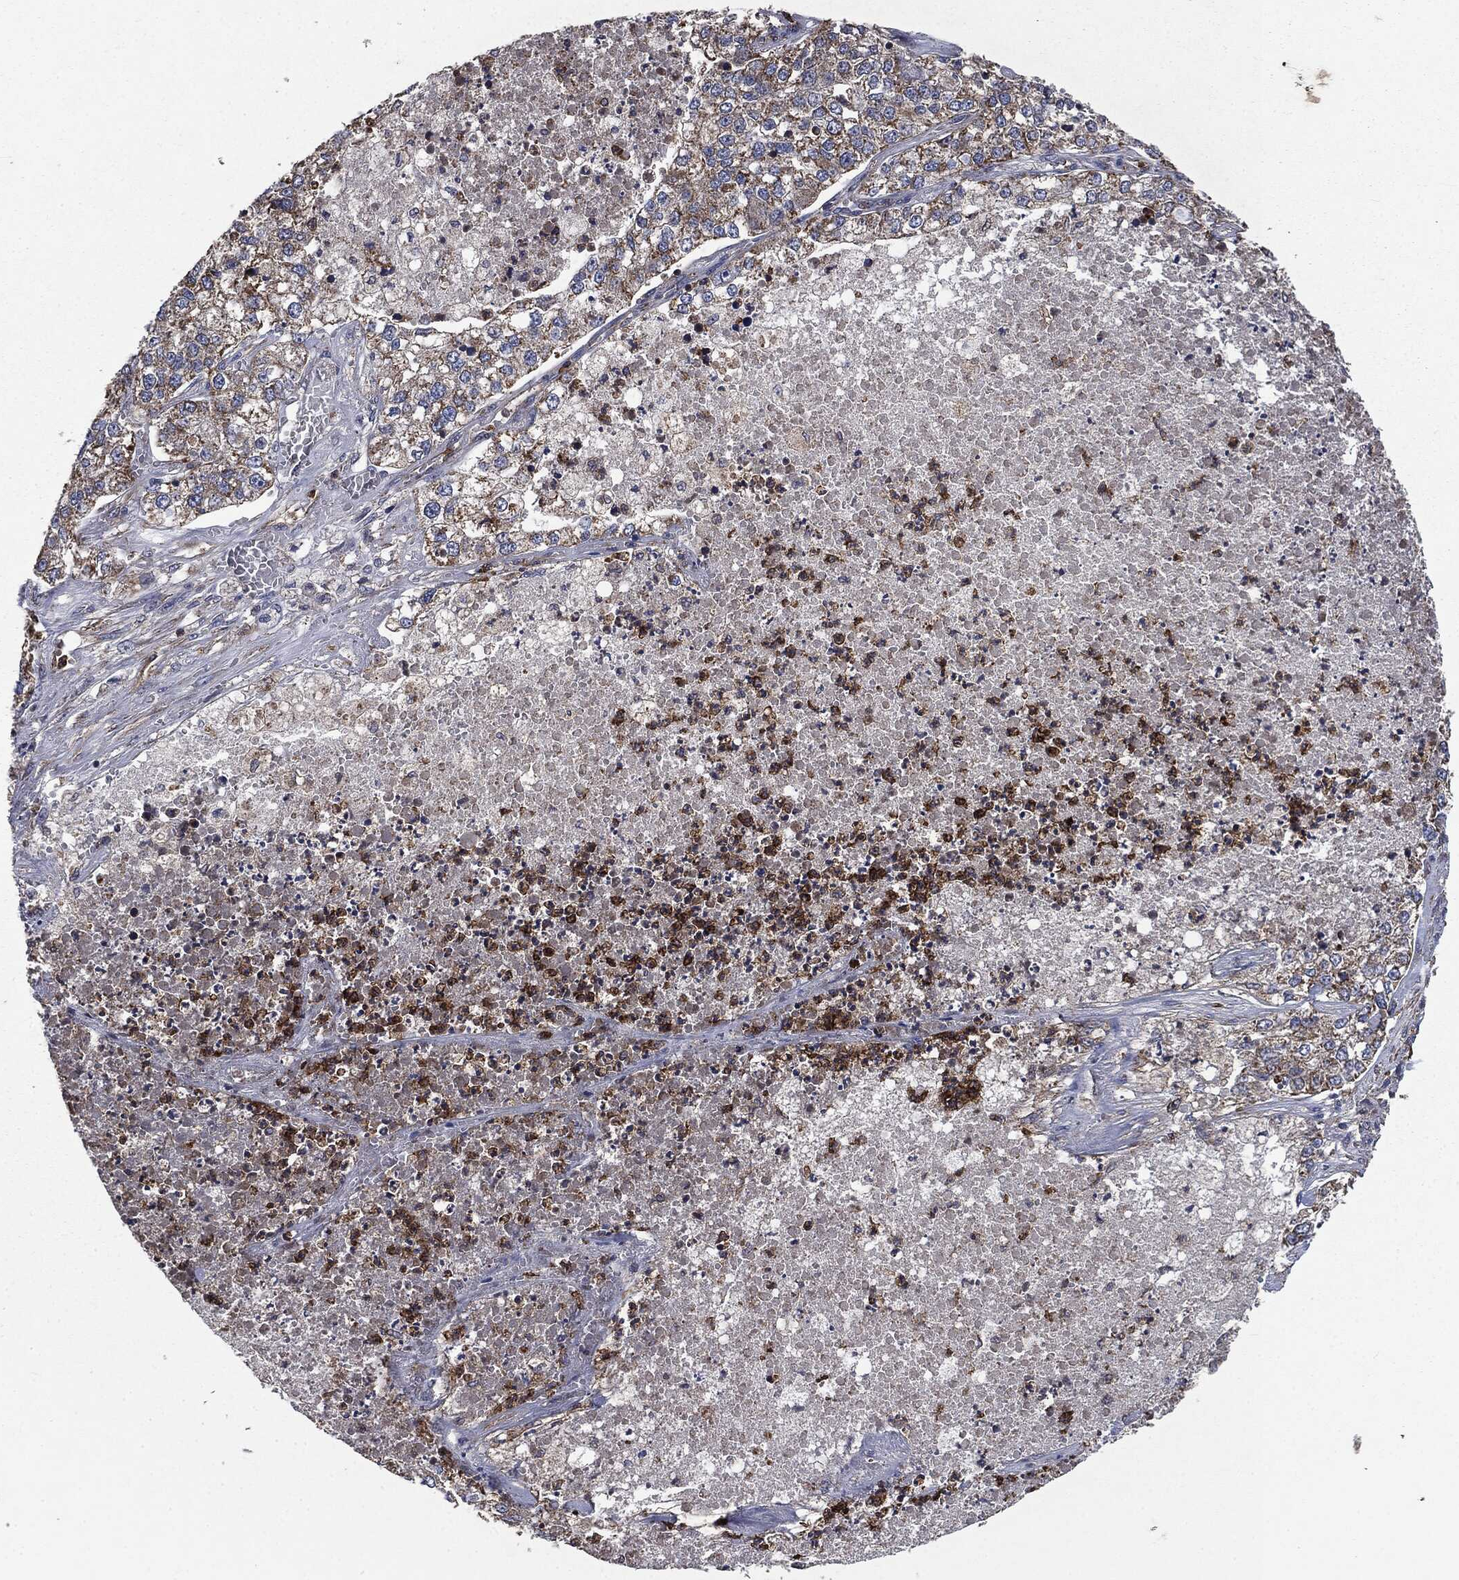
{"staining": {"intensity": "weak", "quantity": "25%-75%", "location": "cytoplasmic/membranous"}, "tissue": "lung cancer", "cell_type": "Tumor cells", "image_type": "cancer", "snomed": [{"axis": "morphology", "description": "Adenocarcinoma, NOS"}, {"axis": "topography", "description": "Lung"}], "caption": "Immunohistochemical staining of lung cancer (adenocarcinoma) demonstrates weak cytoplasmic/membranous protein positivity in about 25%-75% of tumor cells.", "gene": "MAPK6", "patient": {"sex": "male", "age": 49}}